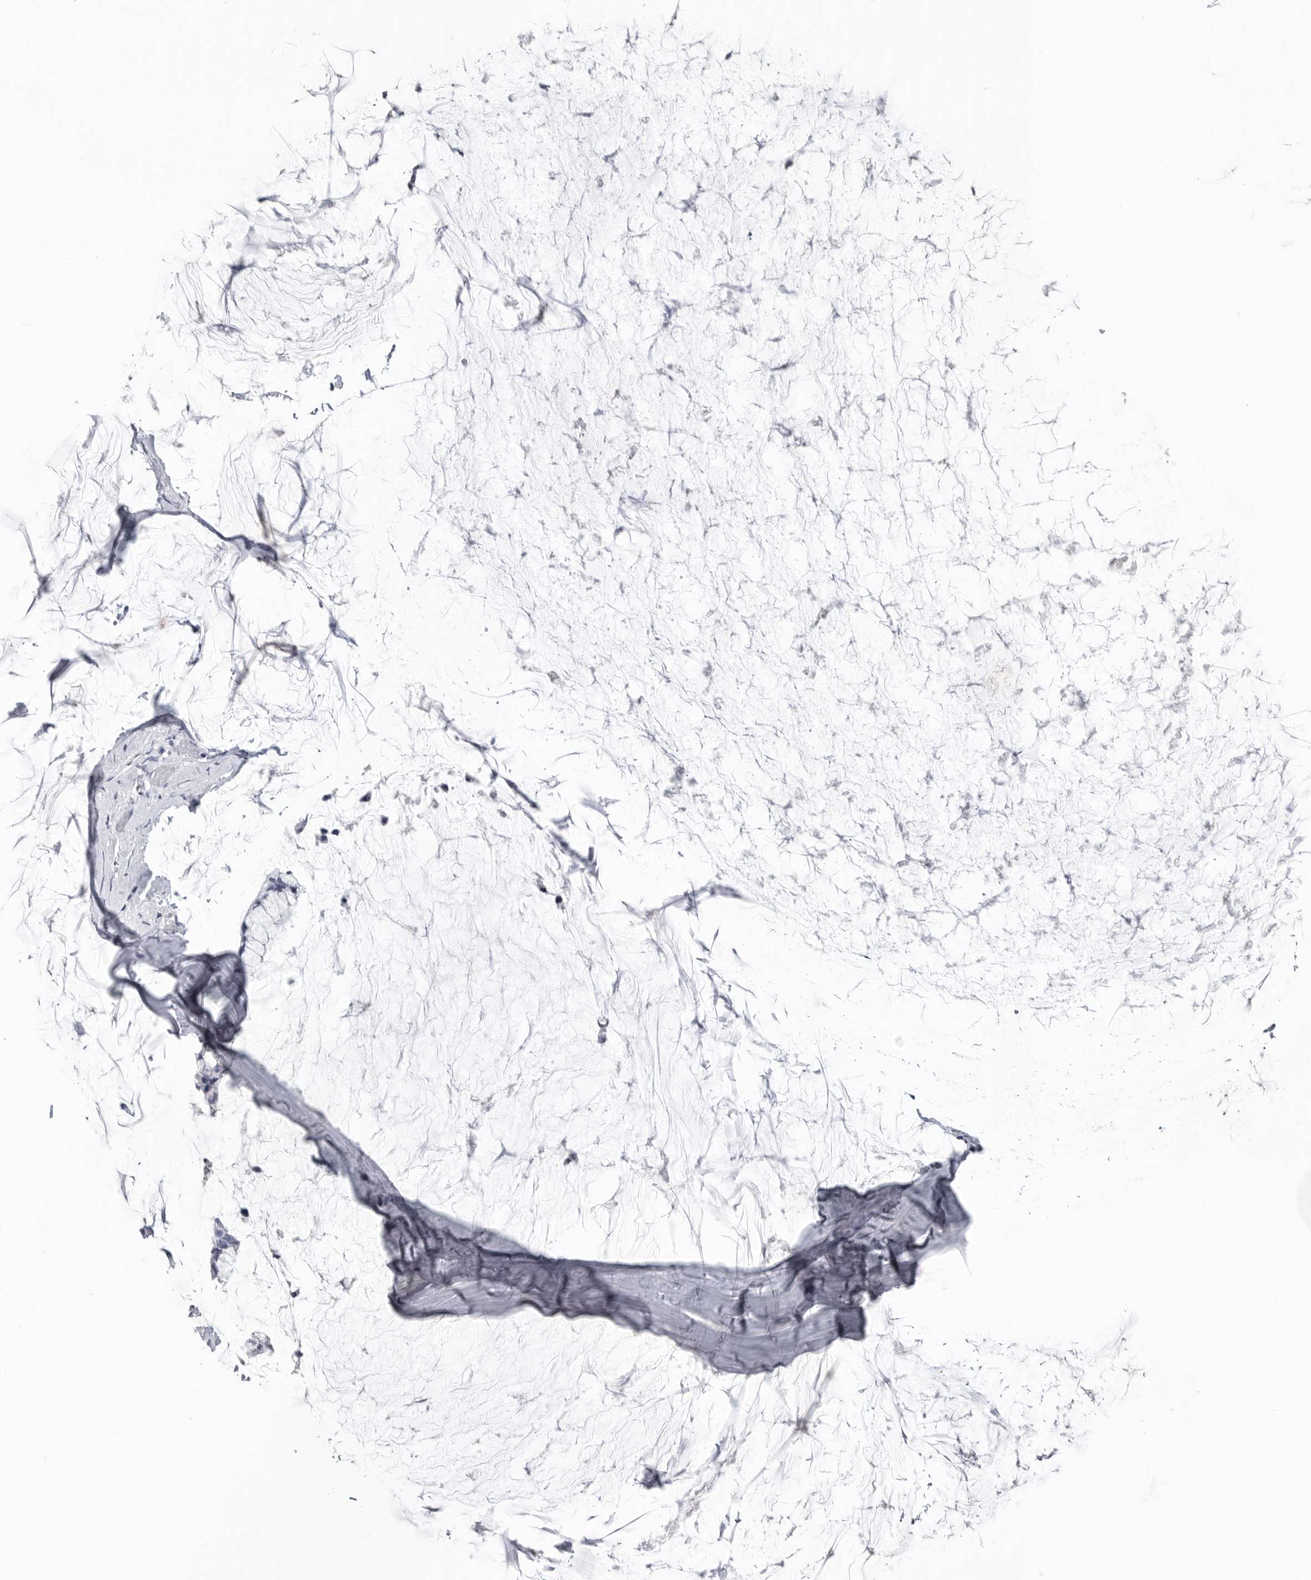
{"staining": {"intensity": "negative", "quantity": "none", "location": "none"}, "tissue": "ovarian cancer", "cell_type": "Tumor cells", "image_type": "cancer", "snomed": [{"axis": "morphology", "description": "Cystadenocarcinoma, mucinous, NOS"}, {"axis": "topography", "description": "Ovary"}], "caption": "Mucinous cystadenocarcinoma (ovarian) was stained to show a protein in brown. There is no significant staining in tumor cells.", "gene": "LY6D", "patient": {"sex": "female", "age": 39}}